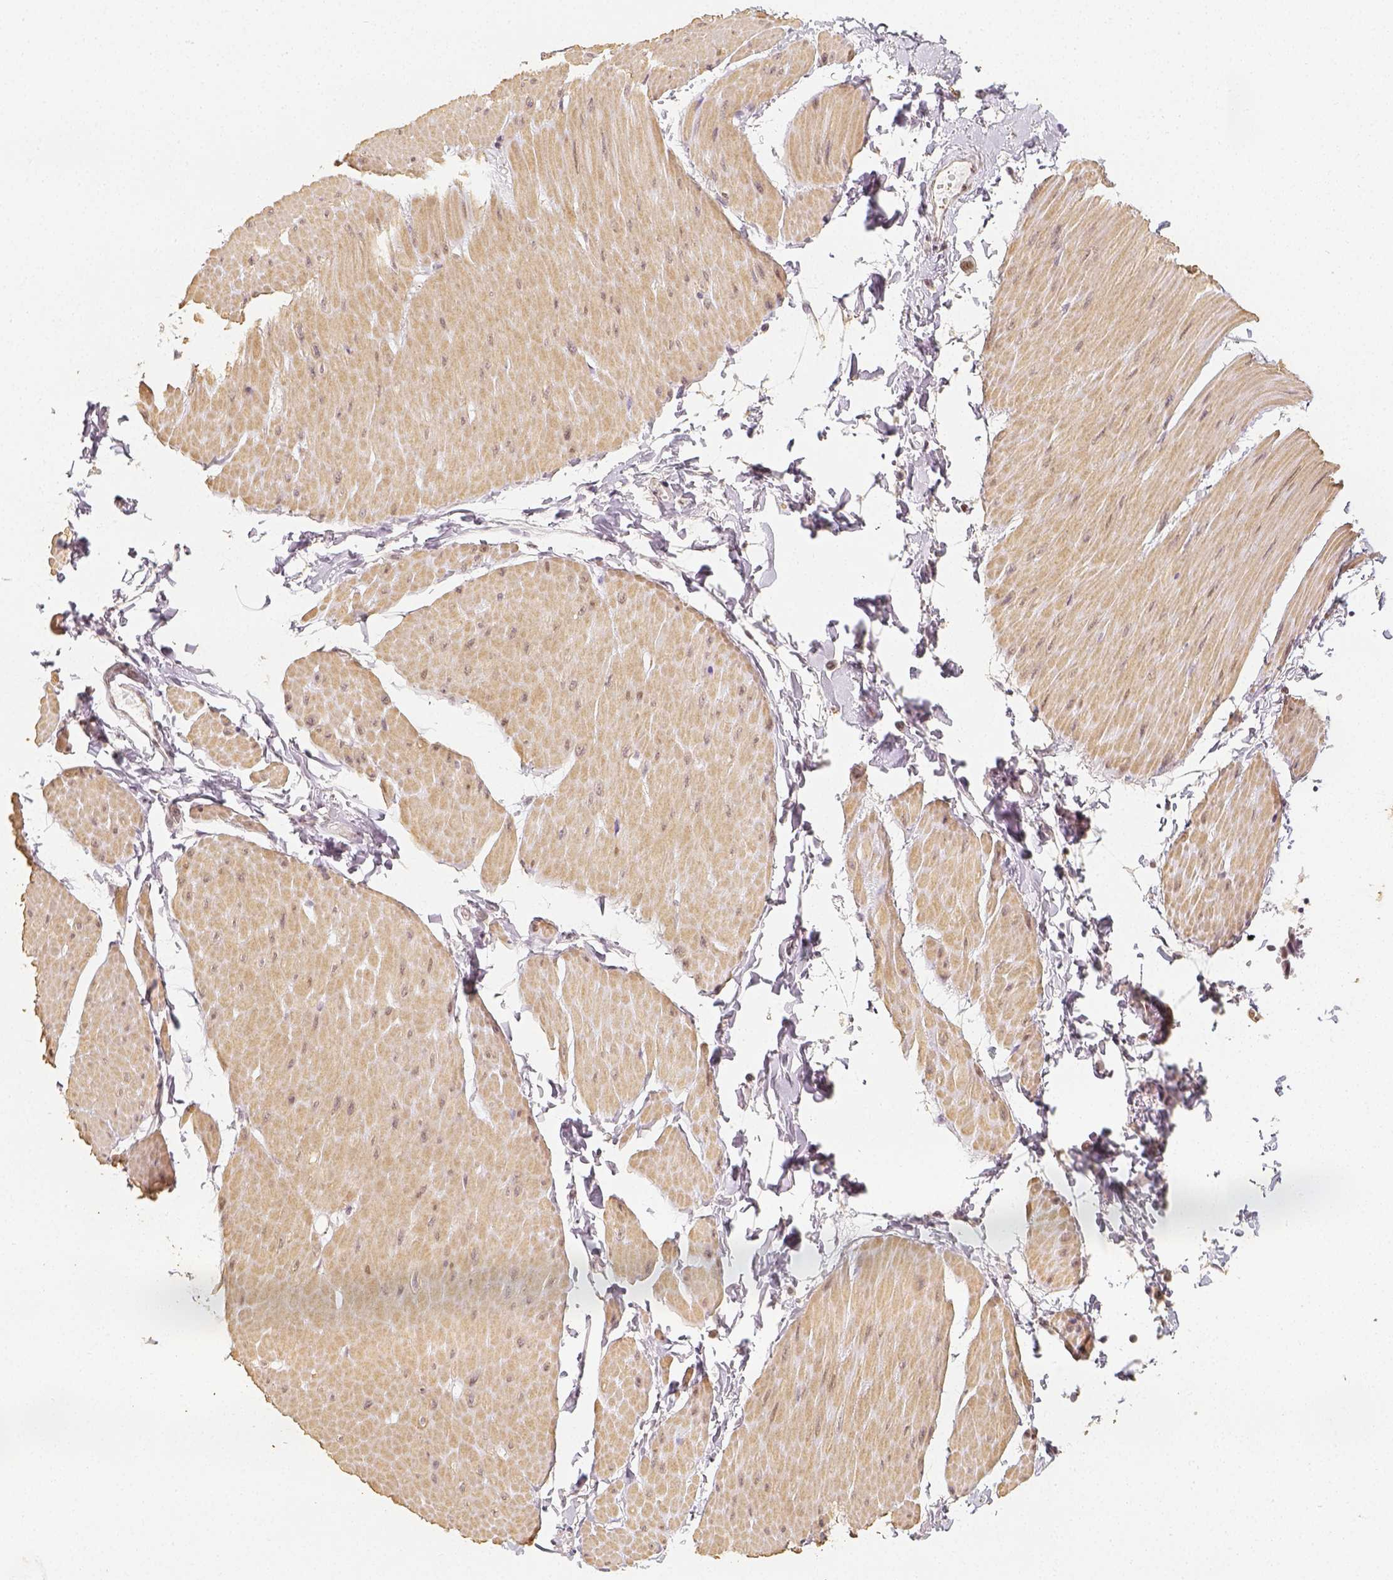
{"staining": {"intensity": "negative", "quantity": "none", "location": "none"}, "tissue": "adipose tissue", "cell_type": "Adipocytes", "image_type": "normal", "snomed": [{"axis": "morphology", "description": "Normal tissue, NOS"}, {"axis": "topography", "description": "Smooth muscle"}, {"axis": "topography", "description": "Peripheral nerve tissue"}], "caption": "Adipose tissue stained for a protein using immunohistochemistry reveals no expression adipocytes.", "gene": "HDAC1", "patient": {"sex": "male", "age": 58}}